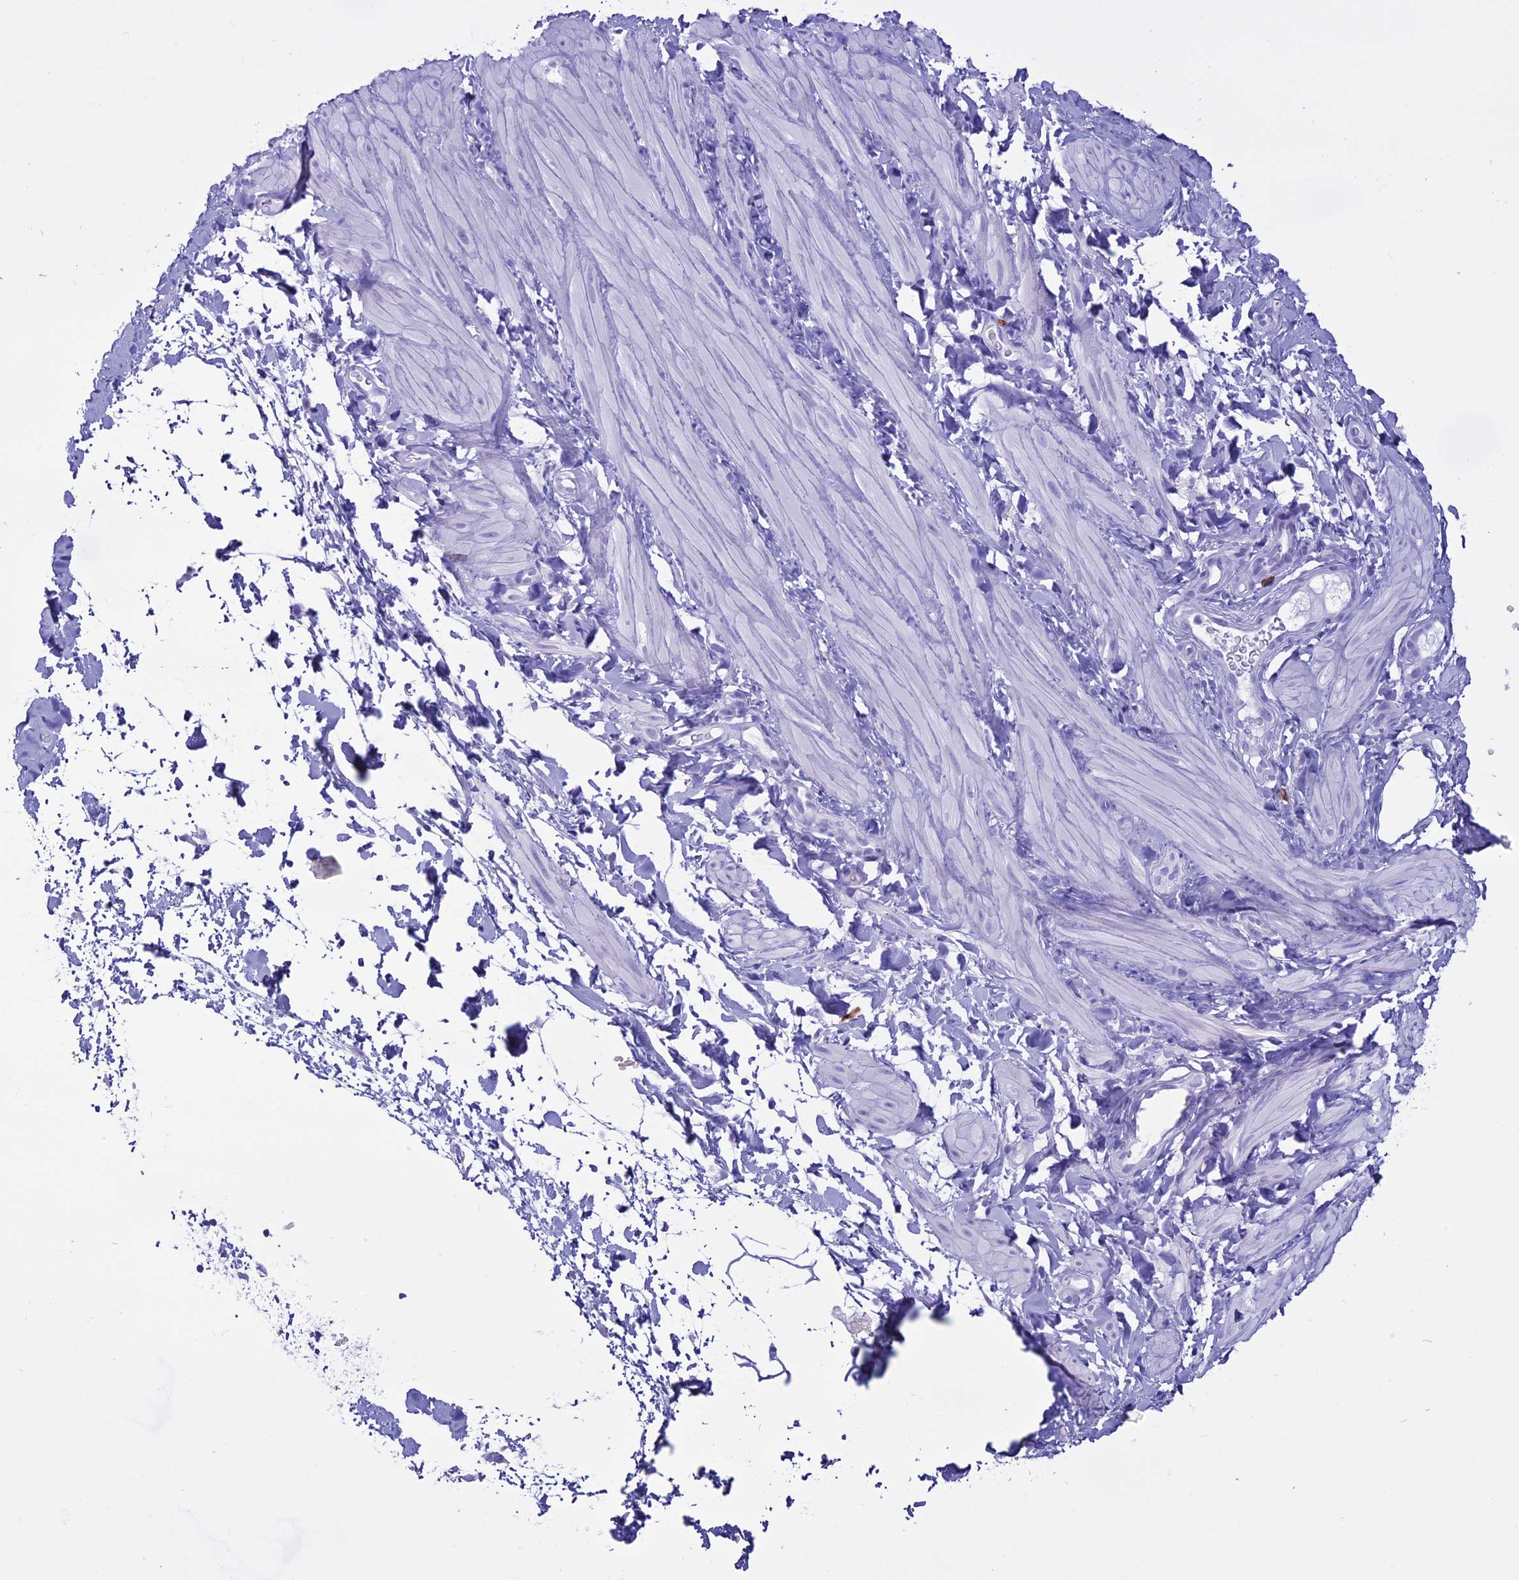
{"staining": {"intensity": "negative", "quantity": "none", "location": "none"}, "tissue": "adipose tissue", "cell_type": "Adipocytes", "image_type": "normal", "snomed": [{"axis": "morphology", "description": "Normal tissue, NOS"}, {"axis": "topography", "description": "Soft tissue"}, {"axis": "topography", "description": "Adipose tissue"}, {"axis": "topography", "description": "Vascular tissue"}, {"axis": "topography", "description": "Peripheral nerve tissue"}], "caption": "Histopathology image shows no protein staining in adipocytes of benign adipose tissue.", "gene": "MZB1", "patient": {"sex": "male", "age": 74}}